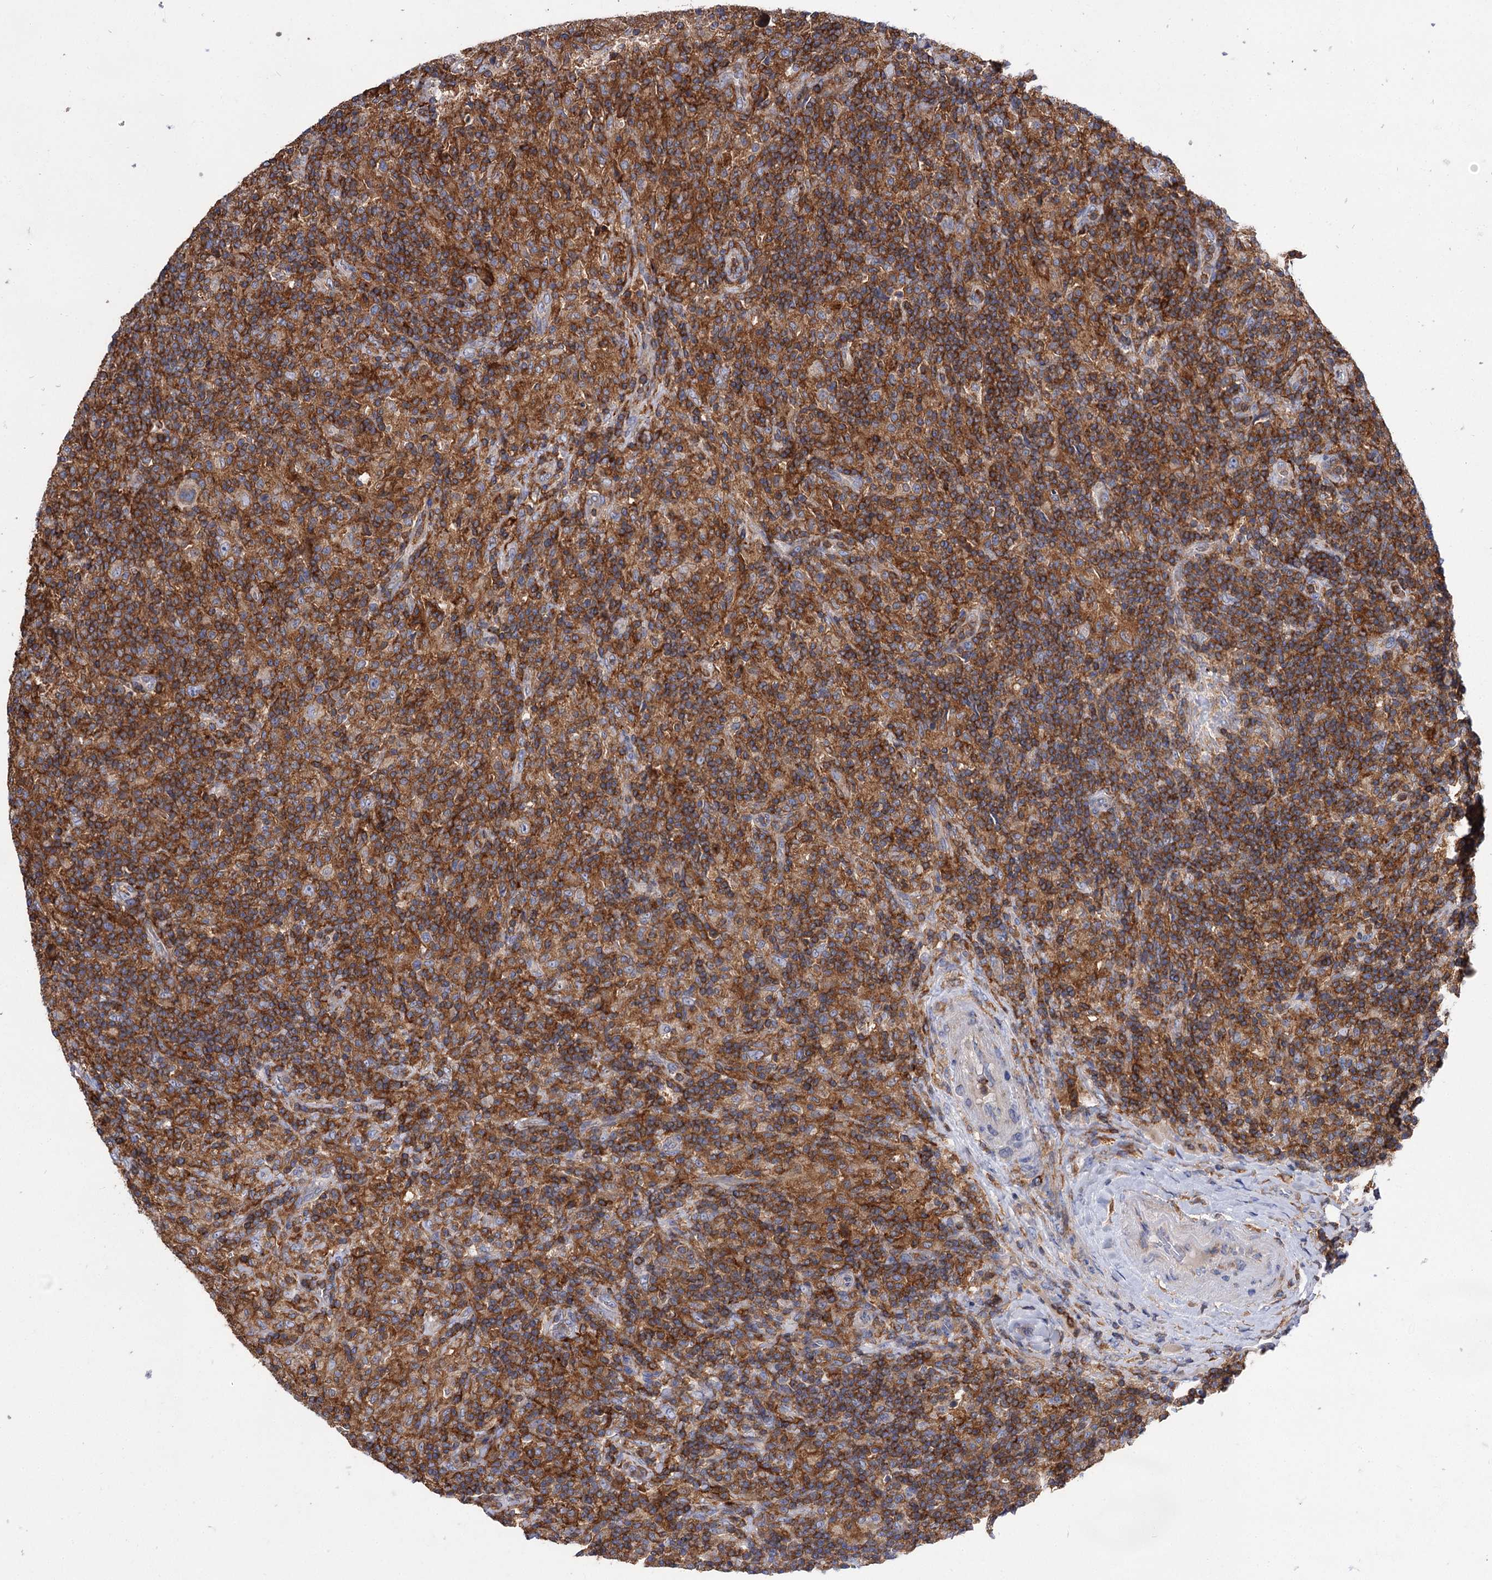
{"staining": {"intensity": "weak", "quantity": ">75%", "location": "cytoplasmic/membranous"}, "tissue": "lymphoma", "cell_type": "Tumor cells", "image_type": "cancer", "snomed": [{"axis": "morphology", "description": "Hodgkin's disease, NOS"}, {"axis": "topography", "description": "Lymph node"}], "caption": "Lymphoma tissue displays weak cytoplasmic/membranous positivity in approximately >75% of tumor cells, visualized by immunohistochemistry. (IHC, brightfield microscopy, high magnification).", "gene": "UBASH3B", "patient": {"sex": "male", "age": 70}}